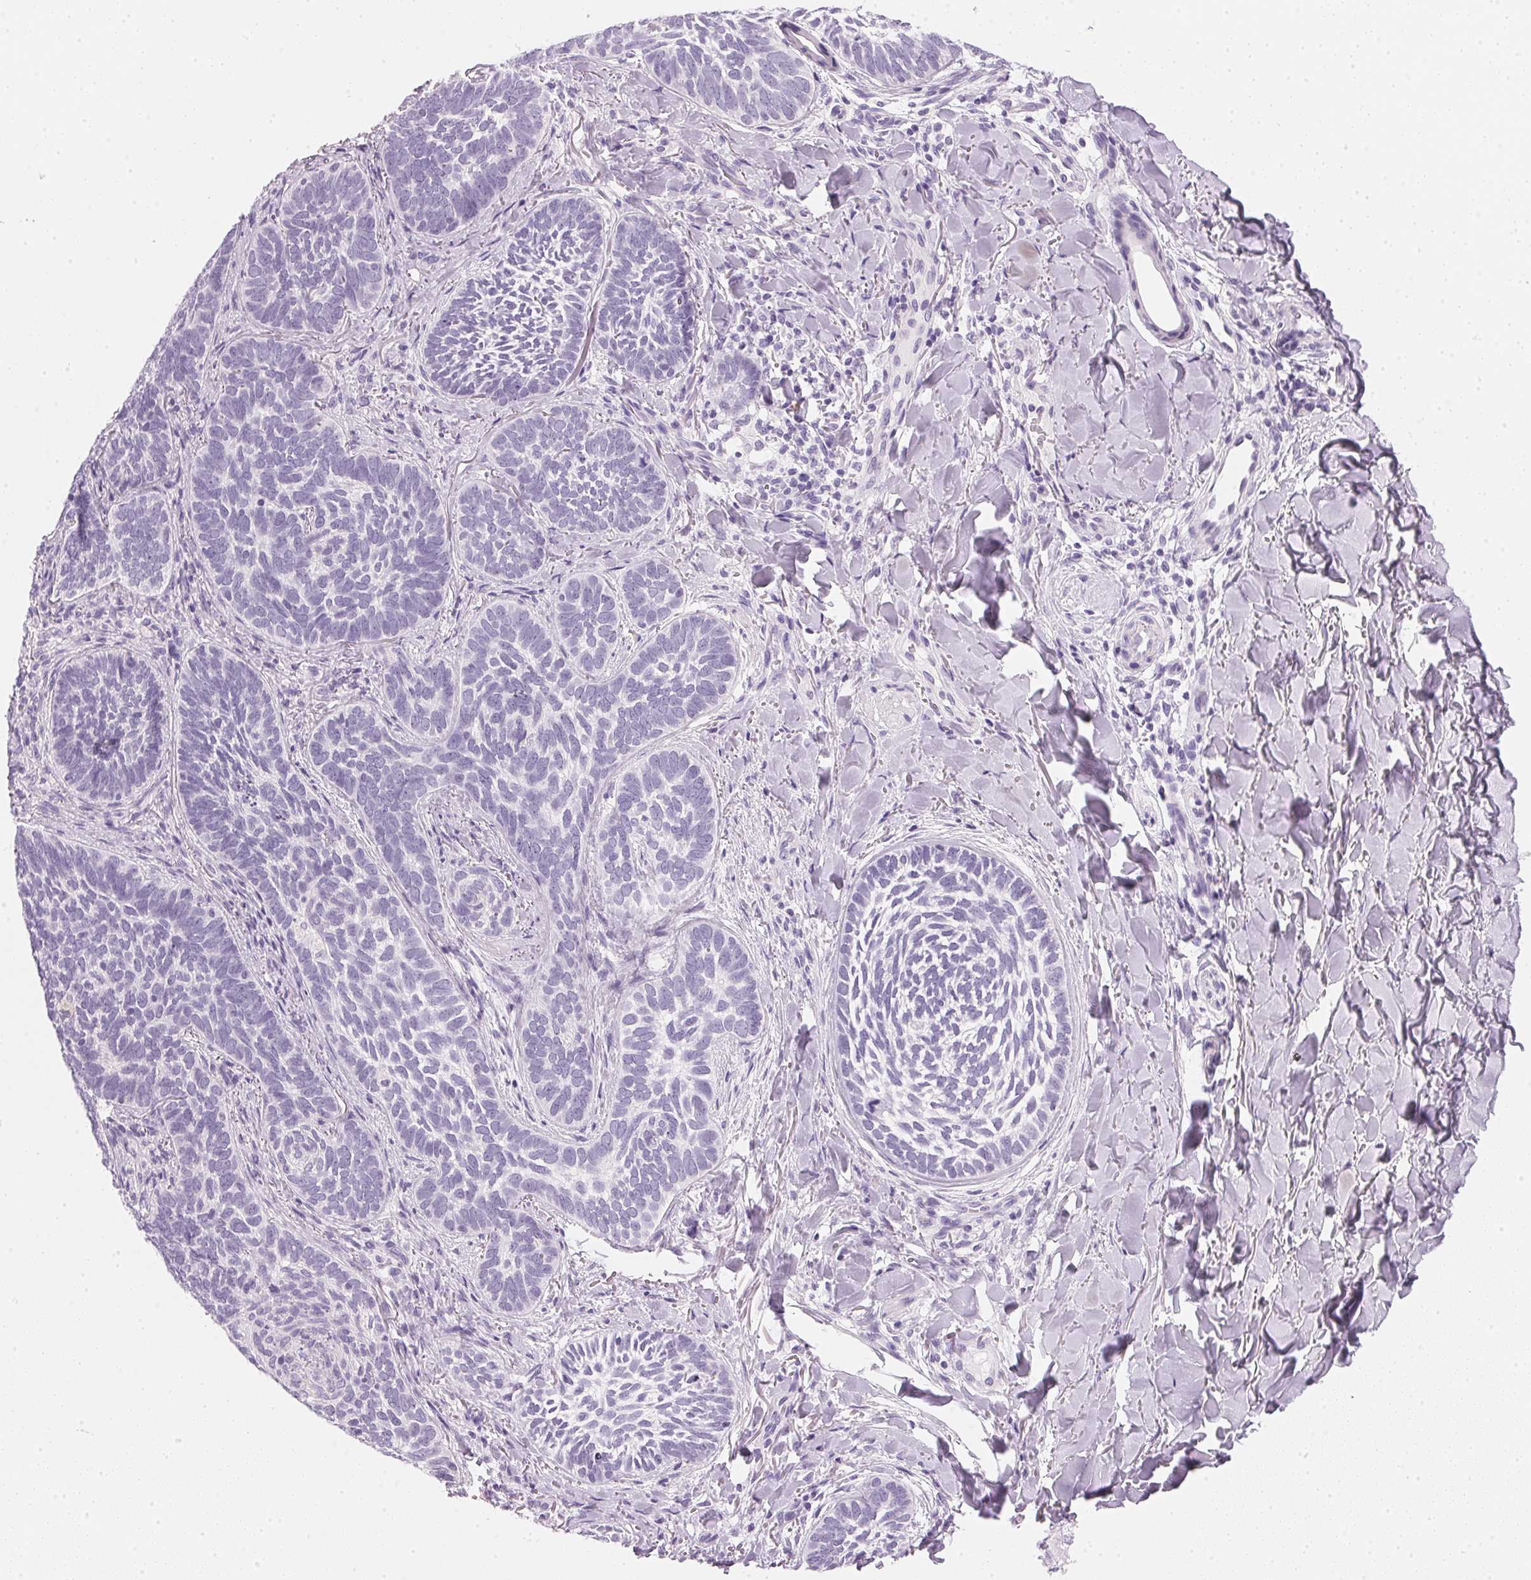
{"staining": {"intensity": "negative", "quantity": "none", "location": "none"}, "tissue": "skin cancer", "cell_type": "Tumor cells", "image_type": "cancer", "snomed": [{"axis": "morphology", "description": "Normal tissue, NOS"}, {"axis": "morphology", "description": "Basal cell carcinoma"}, {"axis": "topography", "description": "Skin"}], "caption": "The micrograph reveals no staining of tumor cells in skin cancer. The staining is performed using DAB (3,3'-diaminobenzidine) brown chromogen with nuclei counter-stained in using hematoxylin.", "gene": "IGFBP1", "patient": {"sex": "male", "age": 46}}